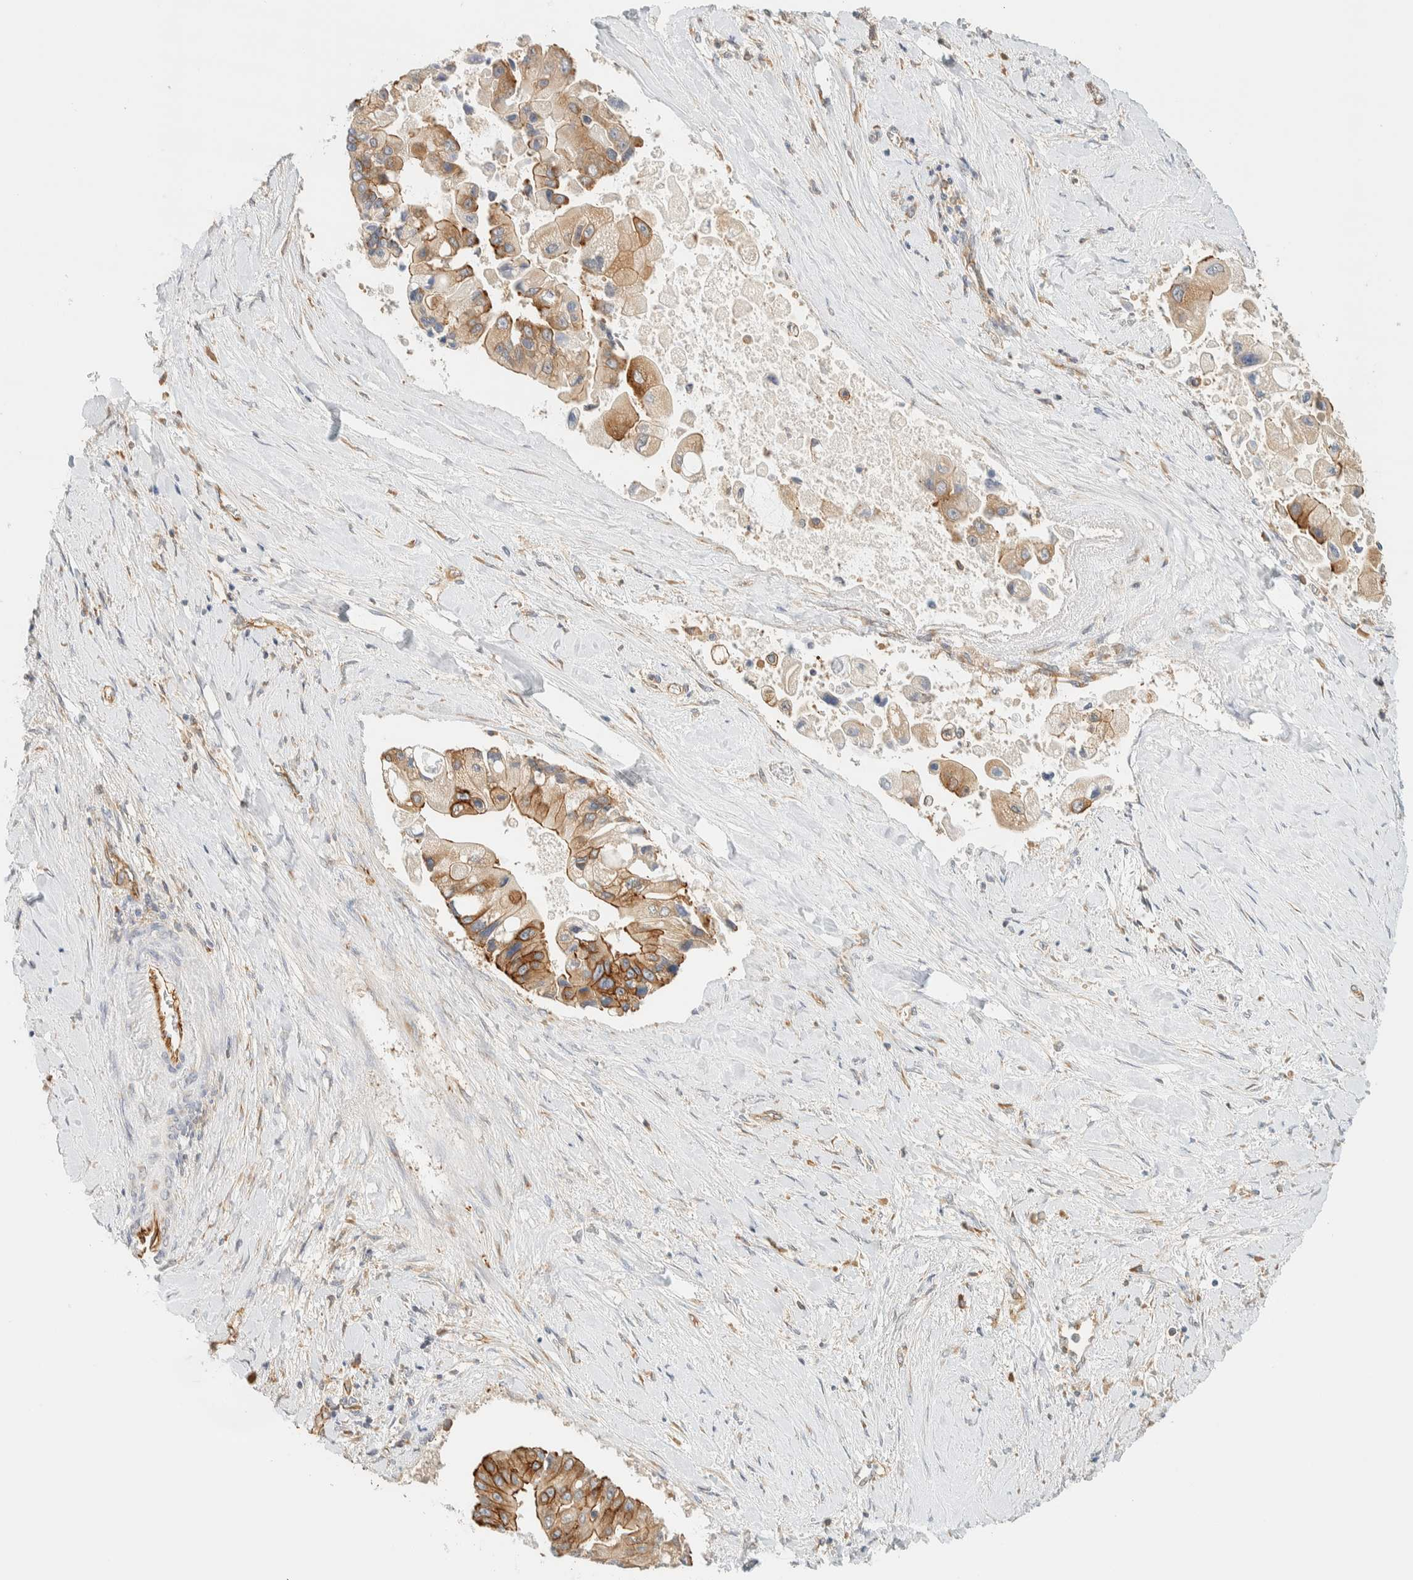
{"staining": {"intensity": "moderate", "quantity": "25%-75%", "location": "cytoplasmic/membranous"}, "tissue": "liver cancer", "cell_type": "Tumor cells", "image_type": "cancer", "snomed": [{"axis": "morphology", "description": "Cholangiocarcinoma"}, {"axis": "topography", "description": "Liver"}], "caption": "Immunohistochemistry histopathology image of human liver cancer stained for a protein (brown), which shows medium levels of moderate cytoplasmic/membranous positivity in about 25%-75% of tumor cells.", "gene": "LIMA1", "patient": {"sex": "male", "age": 50}}